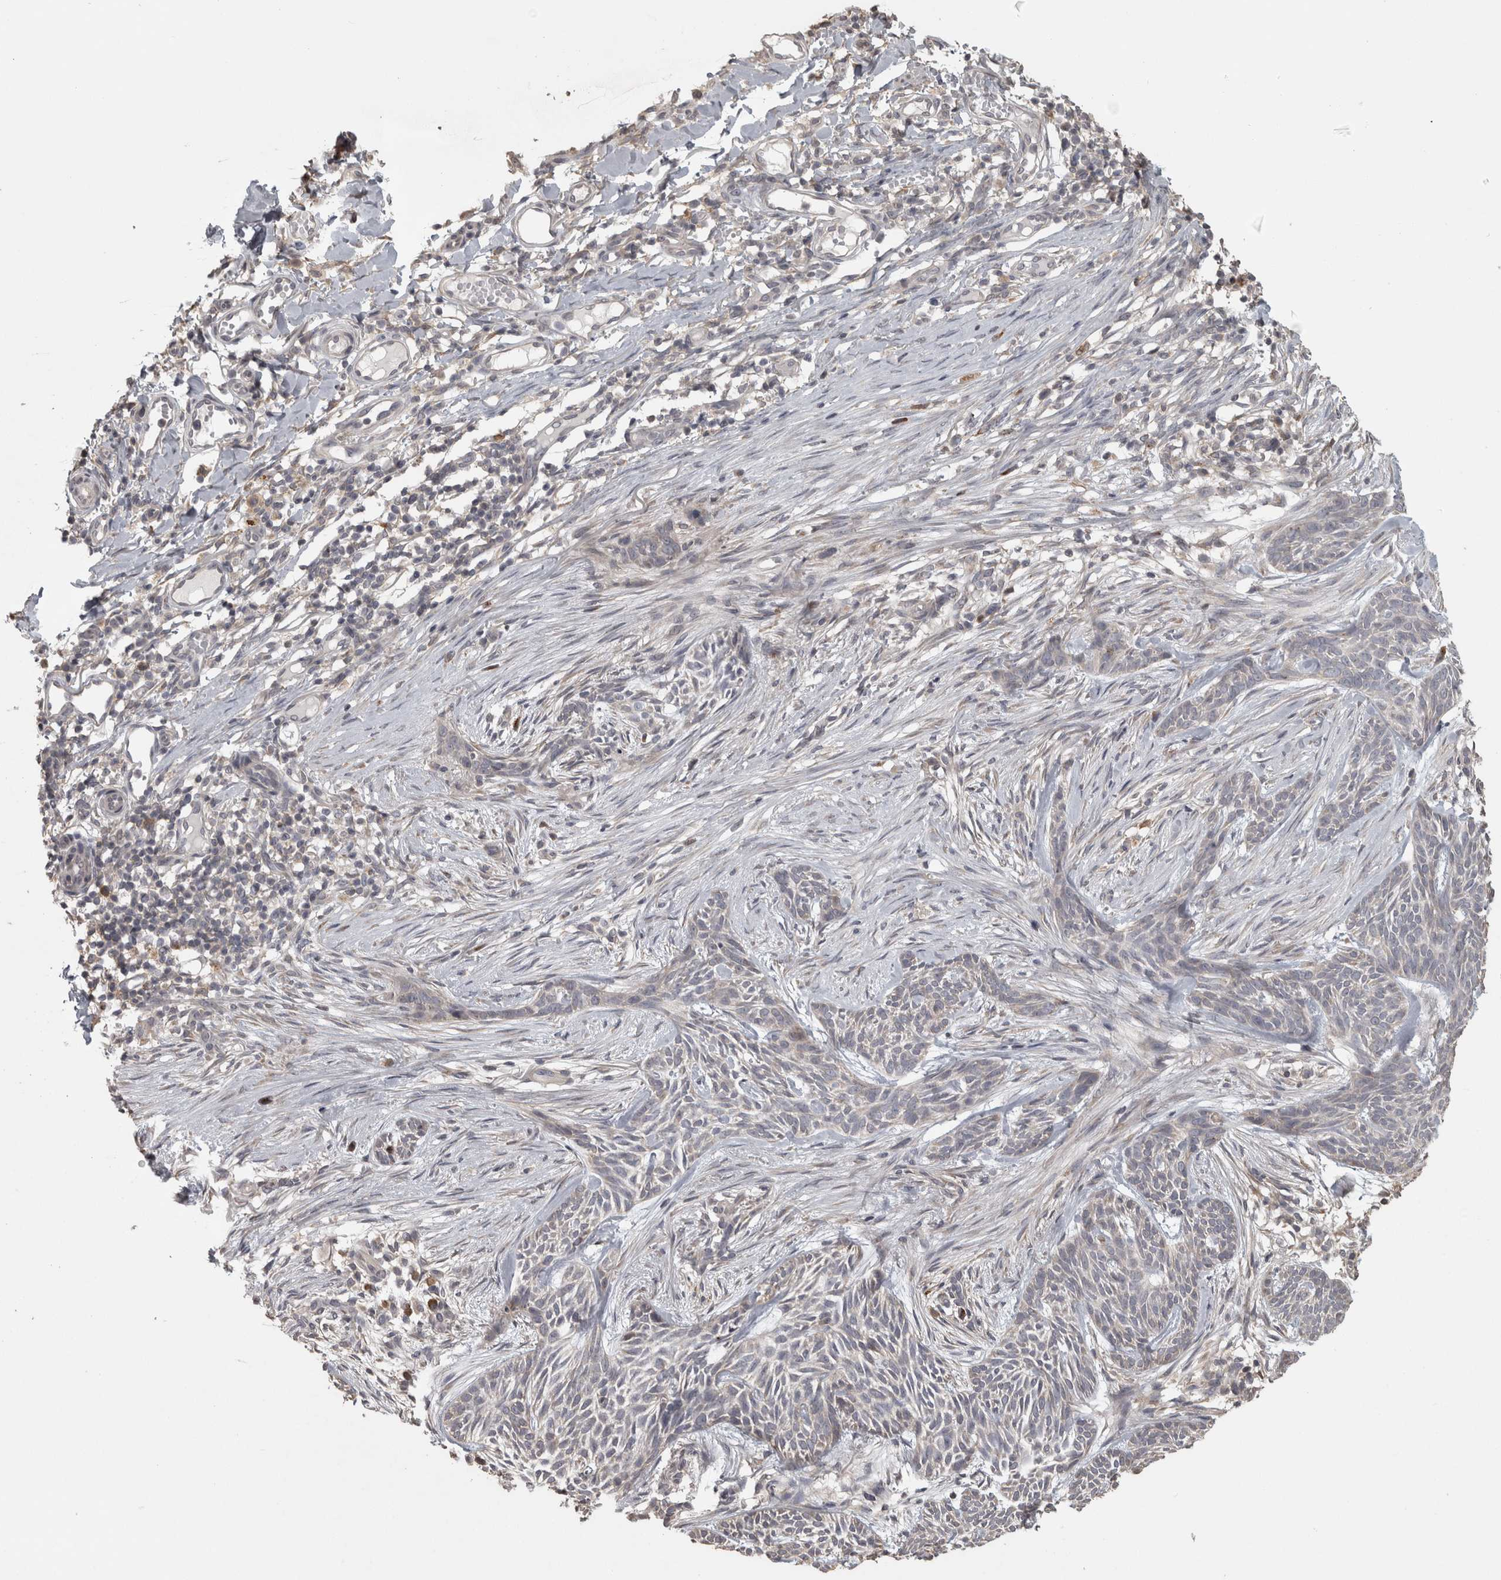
{"staining": {"intensity": "negative", "quantity": "none", "location": "none"}, "tissue": "skin cancer", "cell_type": "Tumor cells", "image_type": "cancer", "snomed": [{"axis": "morphology", "description": "Basal cell carcinoma"}, {"axis": "topography", "description": "Skin"}], "caption": "Immunohistochemistry of skin cancer (basal cell carcinoma) demonstrates no staining in tumor cells. (DAB immunohistochemistry, high magnification).", "gene": "RAB29", "patient": {"sex": "female", "age": 59}}